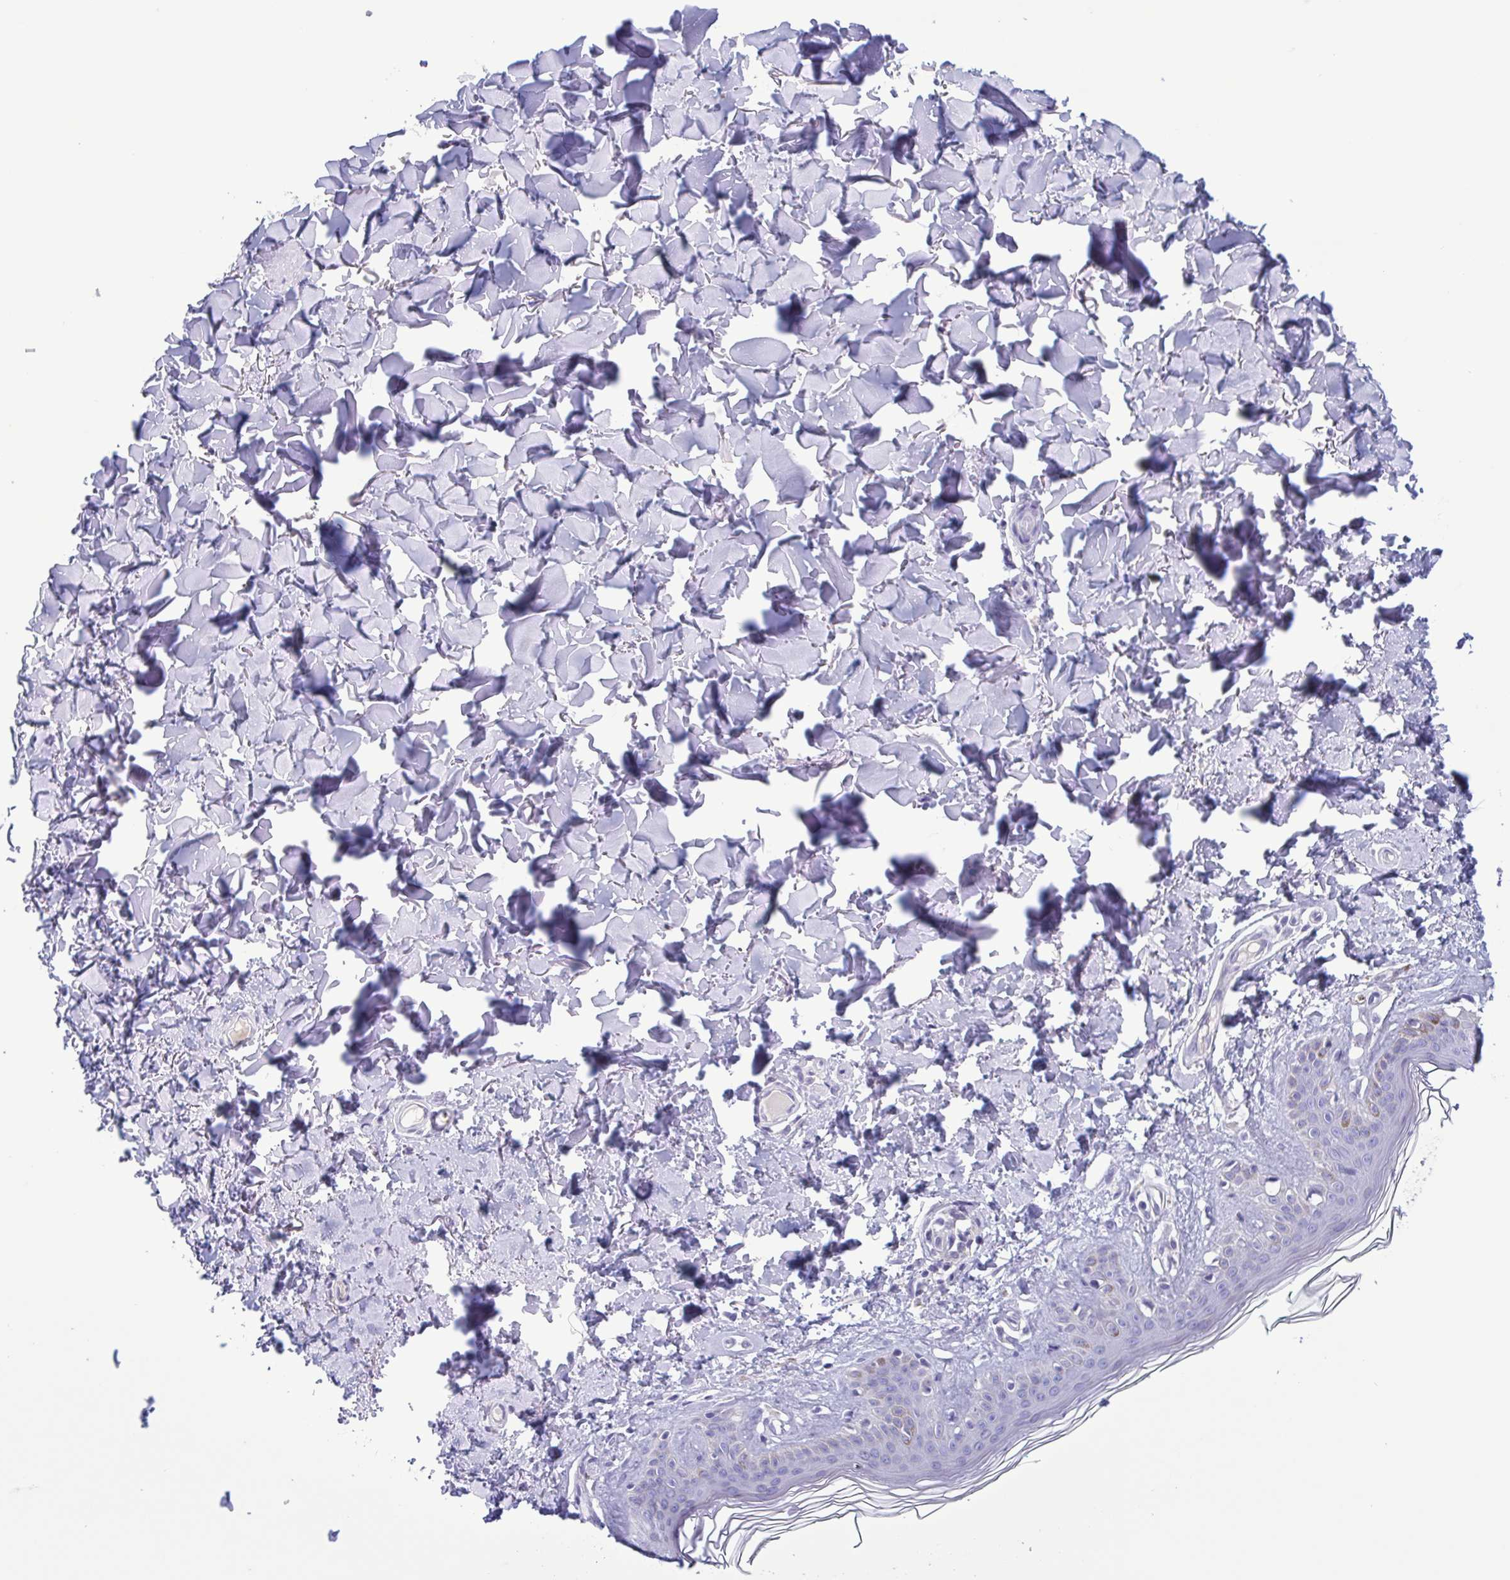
{"staining": {"intensity": "negative", "quantity": "none", "location": "none"}, "tissue": "skin", "cell_type": "Fibroblasts", "image_type": "normal", "snomed": [{"axis": "morphology", "description": "Normal tissue, NOS"}, {"axis": "topography", "description": "Skin"}, {"axis": "topography", "description": "Peripheral nerve tissue"}], "caption": "Image shows no protein positivity in fibroblasts of benign skin. (Brightfield microscopy of DAB (3,3'-diaminobenzidine) IHC at high magnification).", "gene": "INAFM1", "patient": {"sex": "female", "age": 45}}